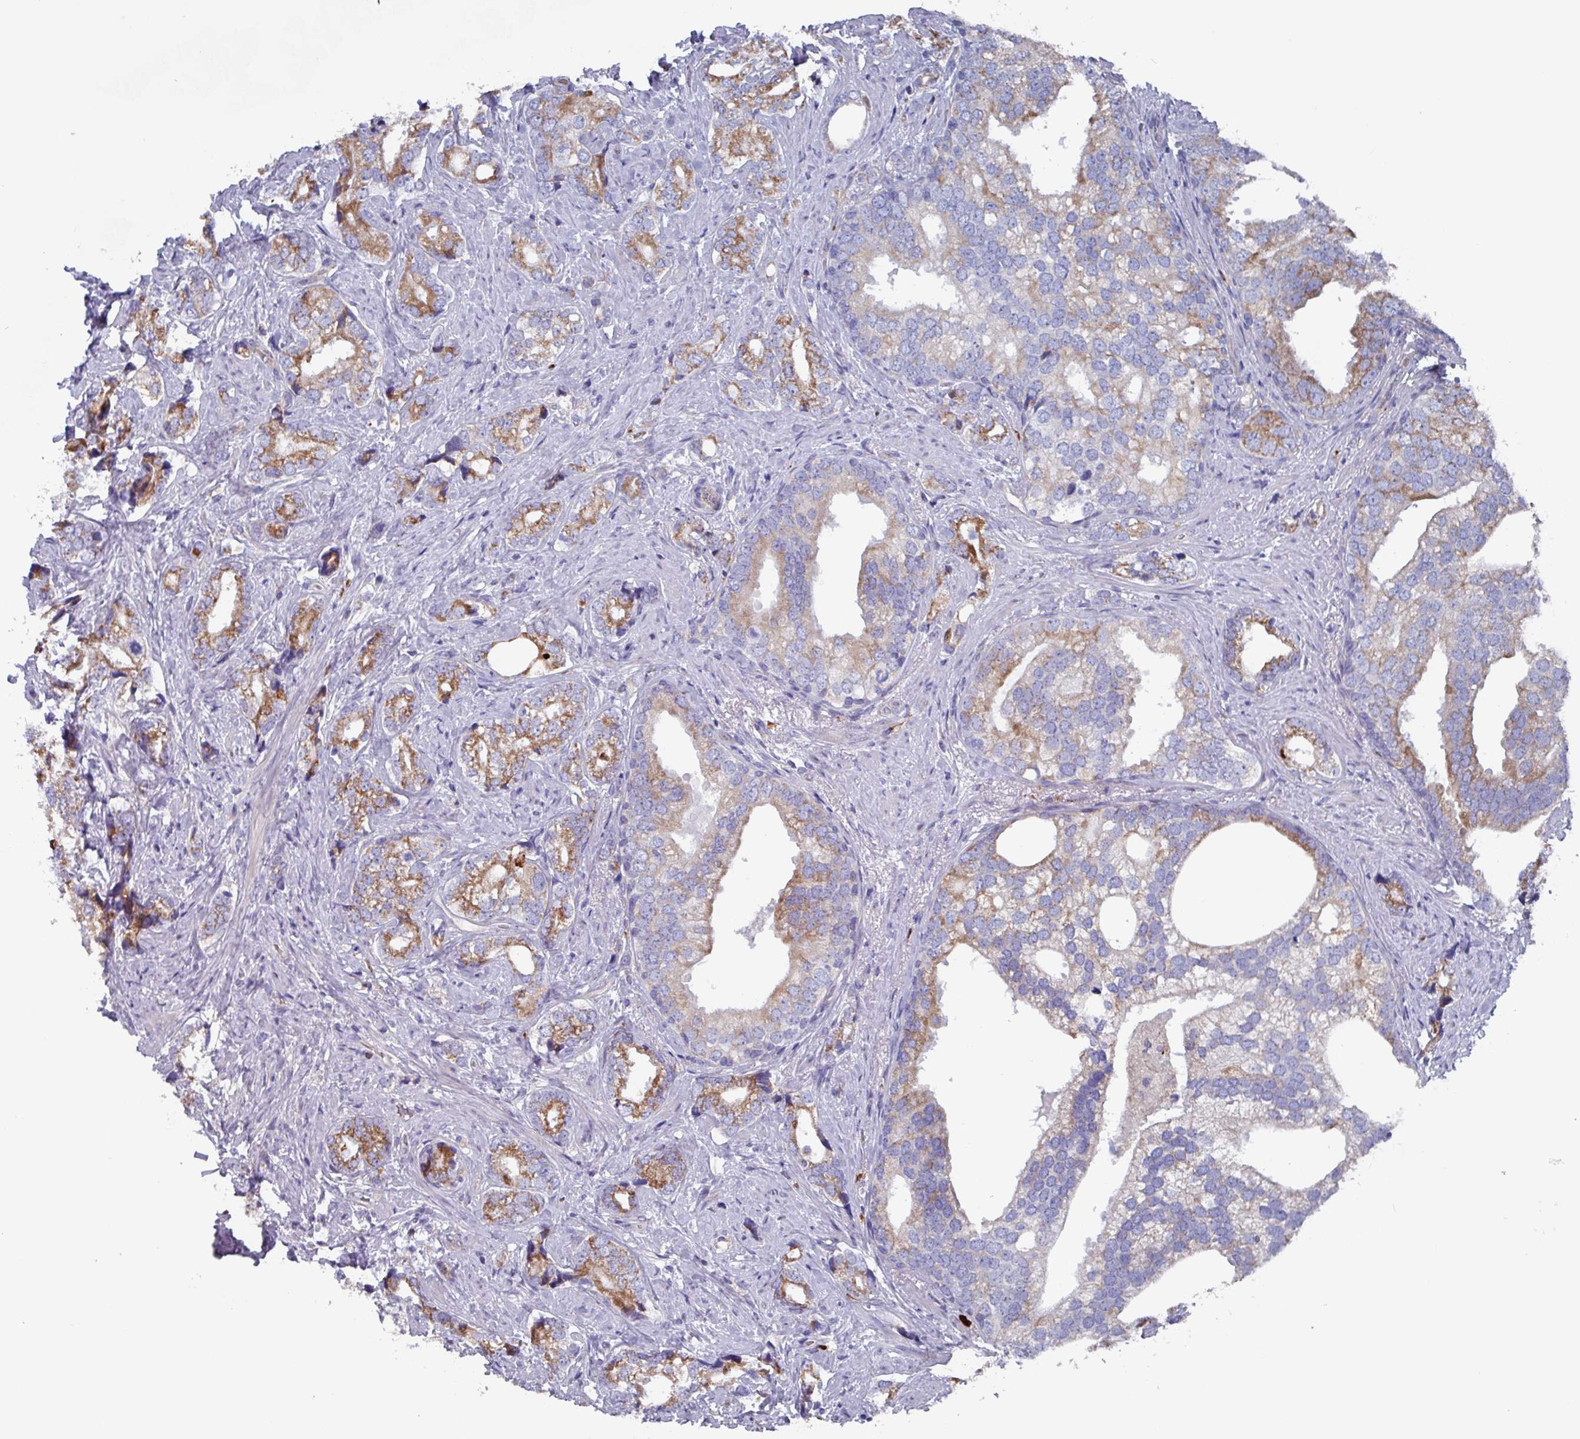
{"staining": {"intensity": "moderate", "quantity": ">75%", "location": "cytoplasmic/membranous"}, "tissue": "prostate cancer", "cell_type": "Tumor cells", "image_type": "cancer", "snomed": [{"axis": "morphology", "description": "Adenocarcinoma, High grade"}, {"axis": "topography", "description": "Prostate"}], "caption": "This is an image of IHC staining of adenocarcinoma (high-grade) (prostate), which shows moderate positivity in the cytoplasmic/membranous of tumor cells.", "gene": "UQCC2", "patient": {"sex": "male", "age": 75}}